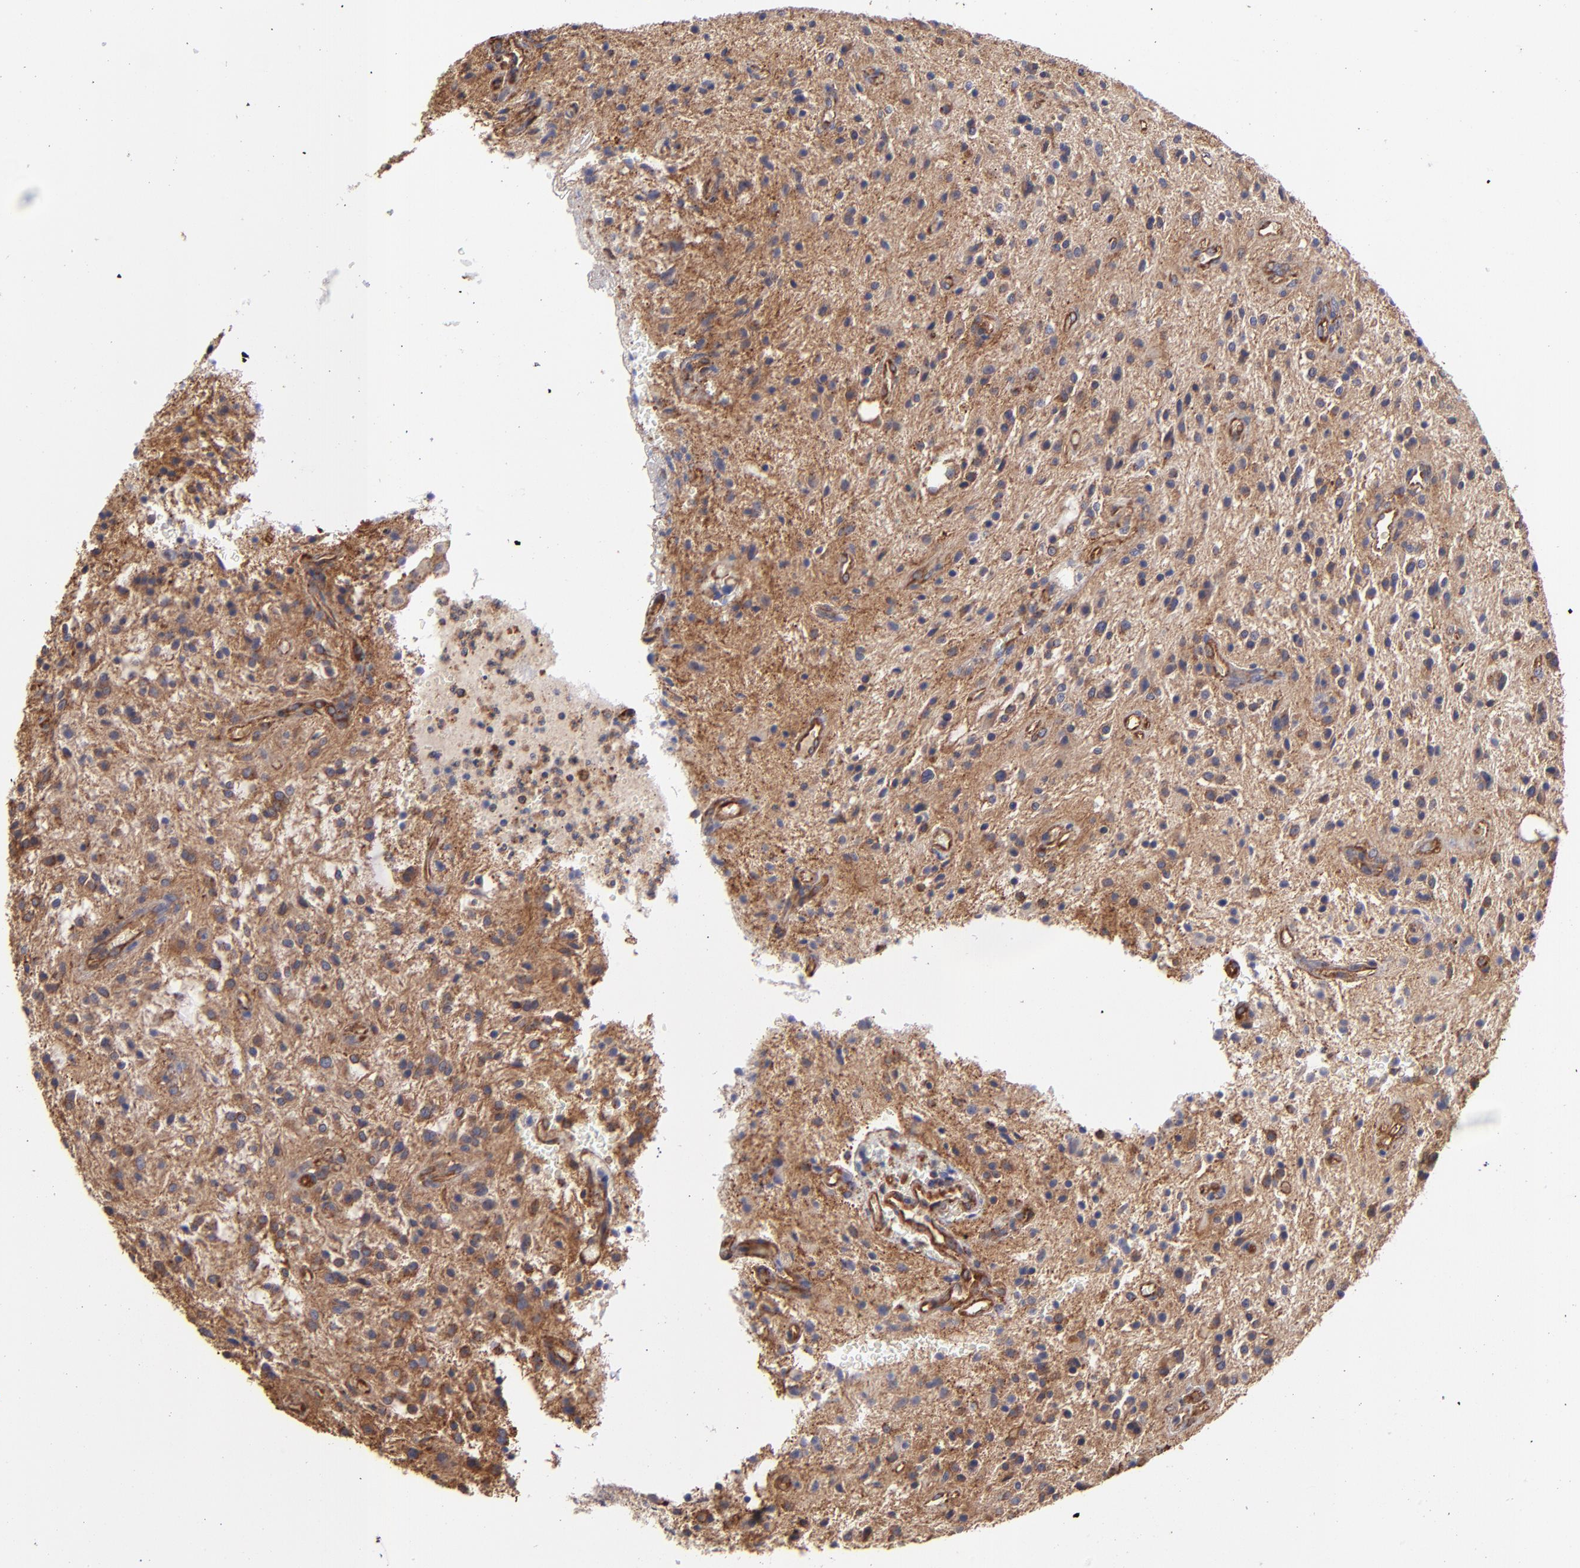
{"staining": {"intensity": "moderate", "quantity": "25%-75%", "location": "cytoplasmic/membranous"}, "tissue": "glioma", "cell_type": "Tumor cells", "image_type": "cancer", "snomed": [{"axis": "morphology", "description": "Glioma, malignant, NOS"}, {"axis": "topography", "description": "Cerebellum"}], "caption": "Immunohistochemistry photomicrograph of neoplastic tissue: human glioma (malignant) stained using immunohistochemistry displays medium levels of moderate protein expression localized specifically in the cytoplasmic/membranous of tumor cells, appearing as a cytoplasmic/membranous brown color.", "gene": "MVP", "patient": {"sex": "female", "age": 10}}